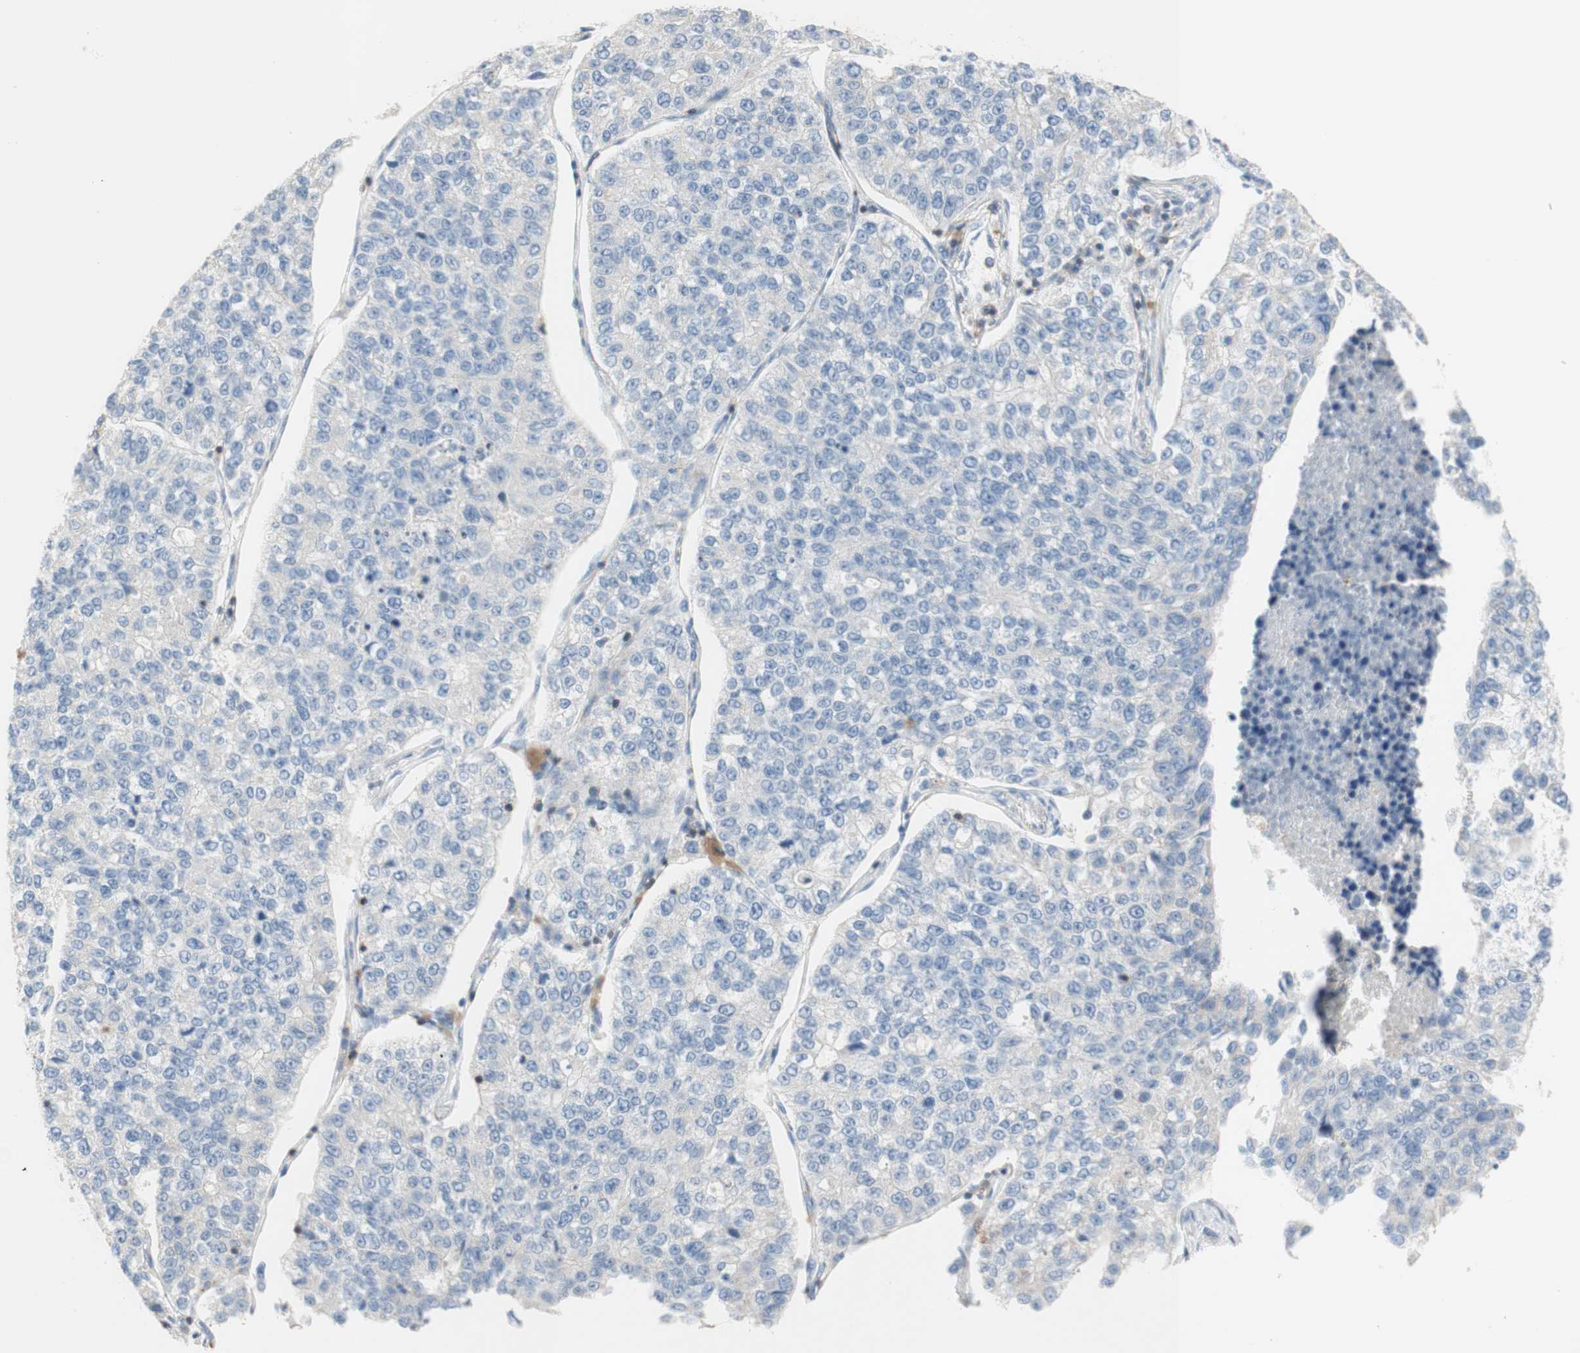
{"staining": {"intensity": "negative", "quantity": "none", "location": "none"}, "tissue": "lung cancer", "cell_type": "Tumor cells", "image_type": "cancer", "snomed": [{"axis": "morphology", "description": "Adenocarcinoma, NOS"}, {"axis": "topography", "description": "Lung"}], "caption": "Image shows no protein staining in tumor cells of adenocarcinoma (lung) tissue.", "gene": "SPINK6", "patient": {"sex": "male", "age": 49}}